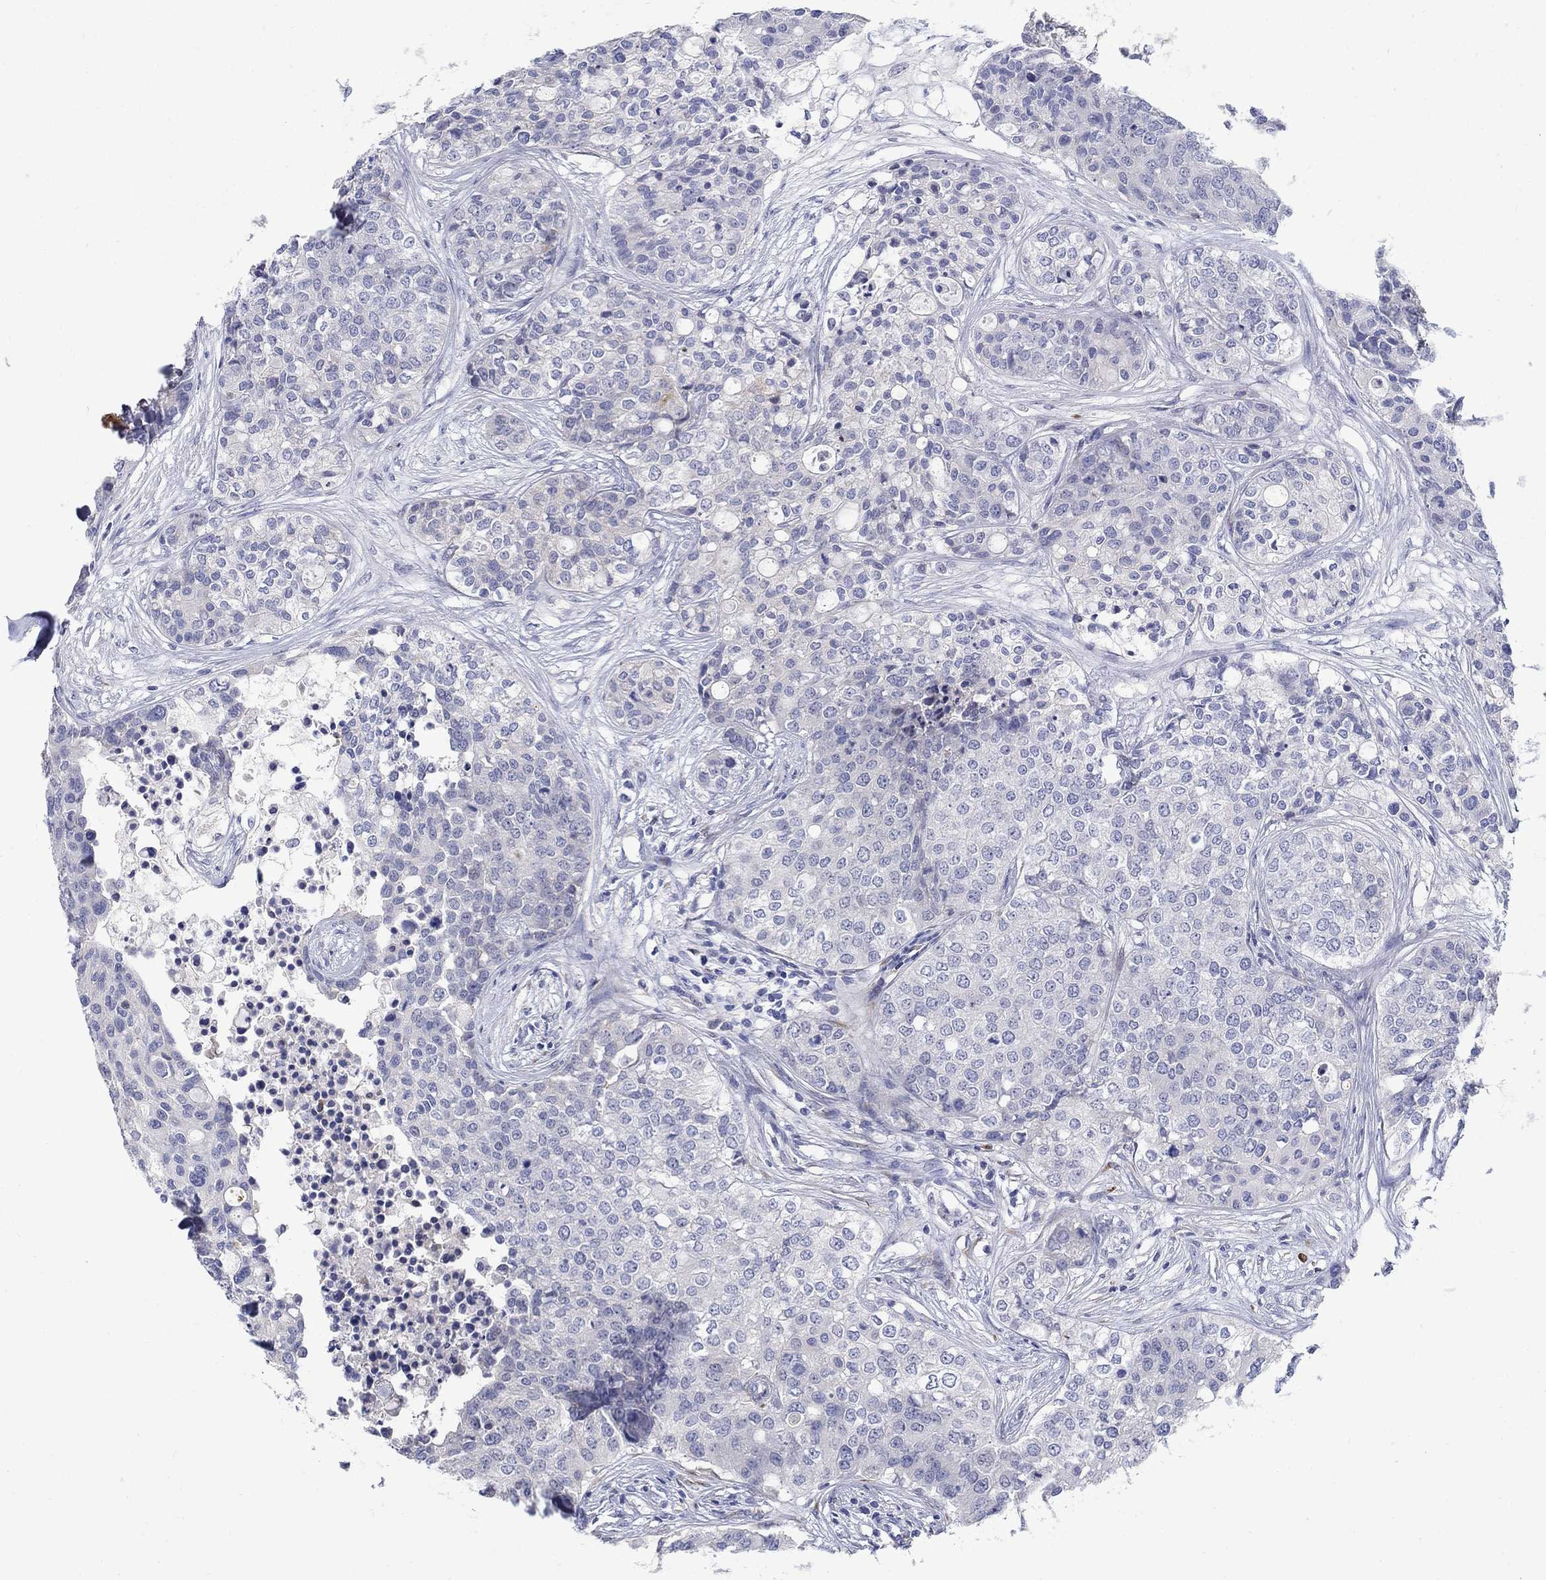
{"staining": {"intensity": "negative", "quantity": "none", "location": "none"}, "tissue": "carcinoid", "cell_type": "Tumor cells", "image_type": "cancer", "snomed": [{"axis": "morphology", "description": "Carcinoid, malignant, NOS"}, {"axis": "topography", "description": "Colon"}], "caption": "Tumor cells show no significant expression in carcinoid (malignant). Nuclei are stained in blue.", "gene": "REEP2", "patient": {"sex": "male", "age": 81}}